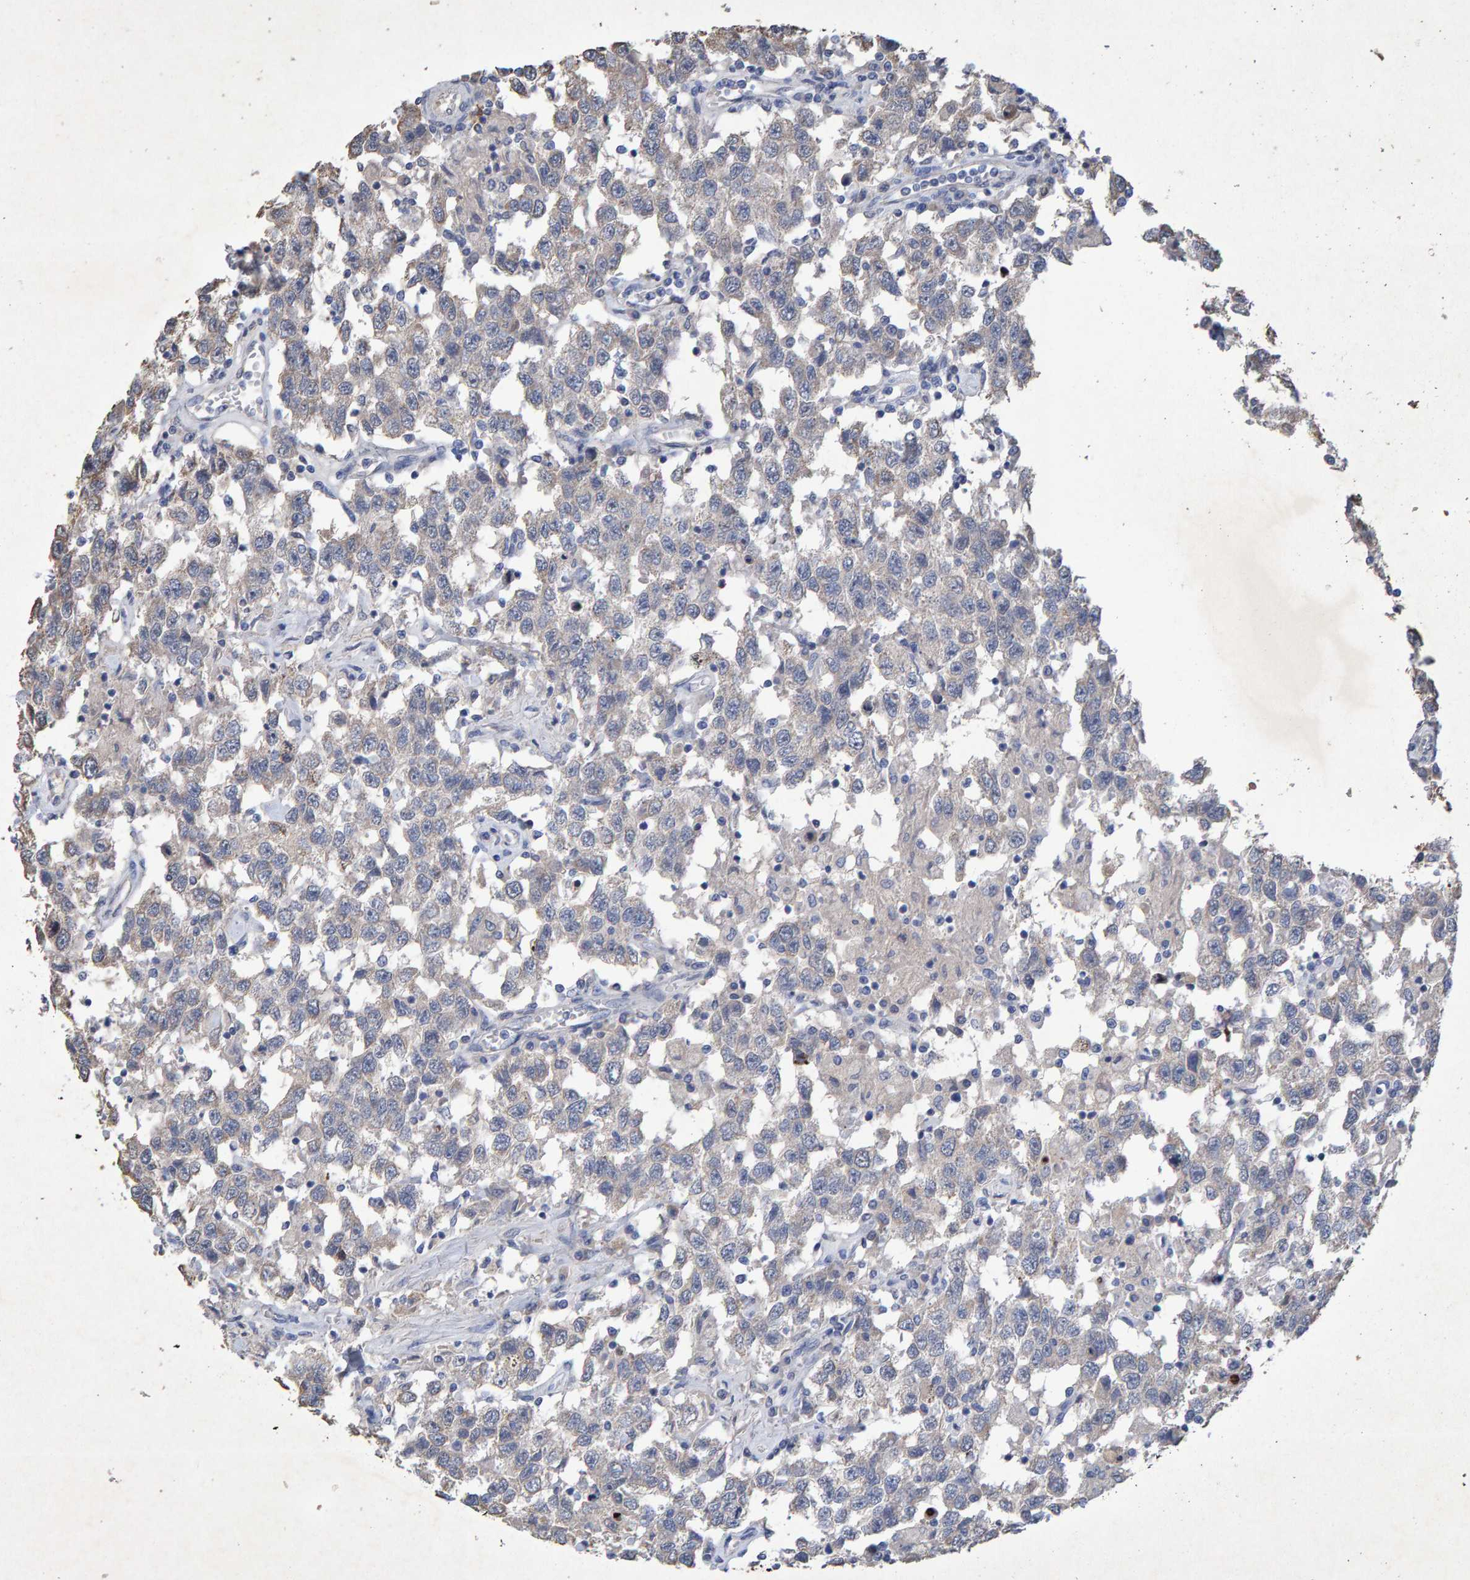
{"staining": {"intensity": "negative", "quantity": "none", "location": "none"}, "tissue": "testis cancer", "cell_type": "Tumor cells", "image_type": "cancer", "snomed": [{"axis": "morphology", "description": "Seminoma, NOS"}, {"axis": "topography", "description": "Testis"}], "caption": "Image shows no protein positivity in tumor cells of testis seminoma tissue.", "gene": "CTH", "patient": {"sex": "male", "age": 41}}